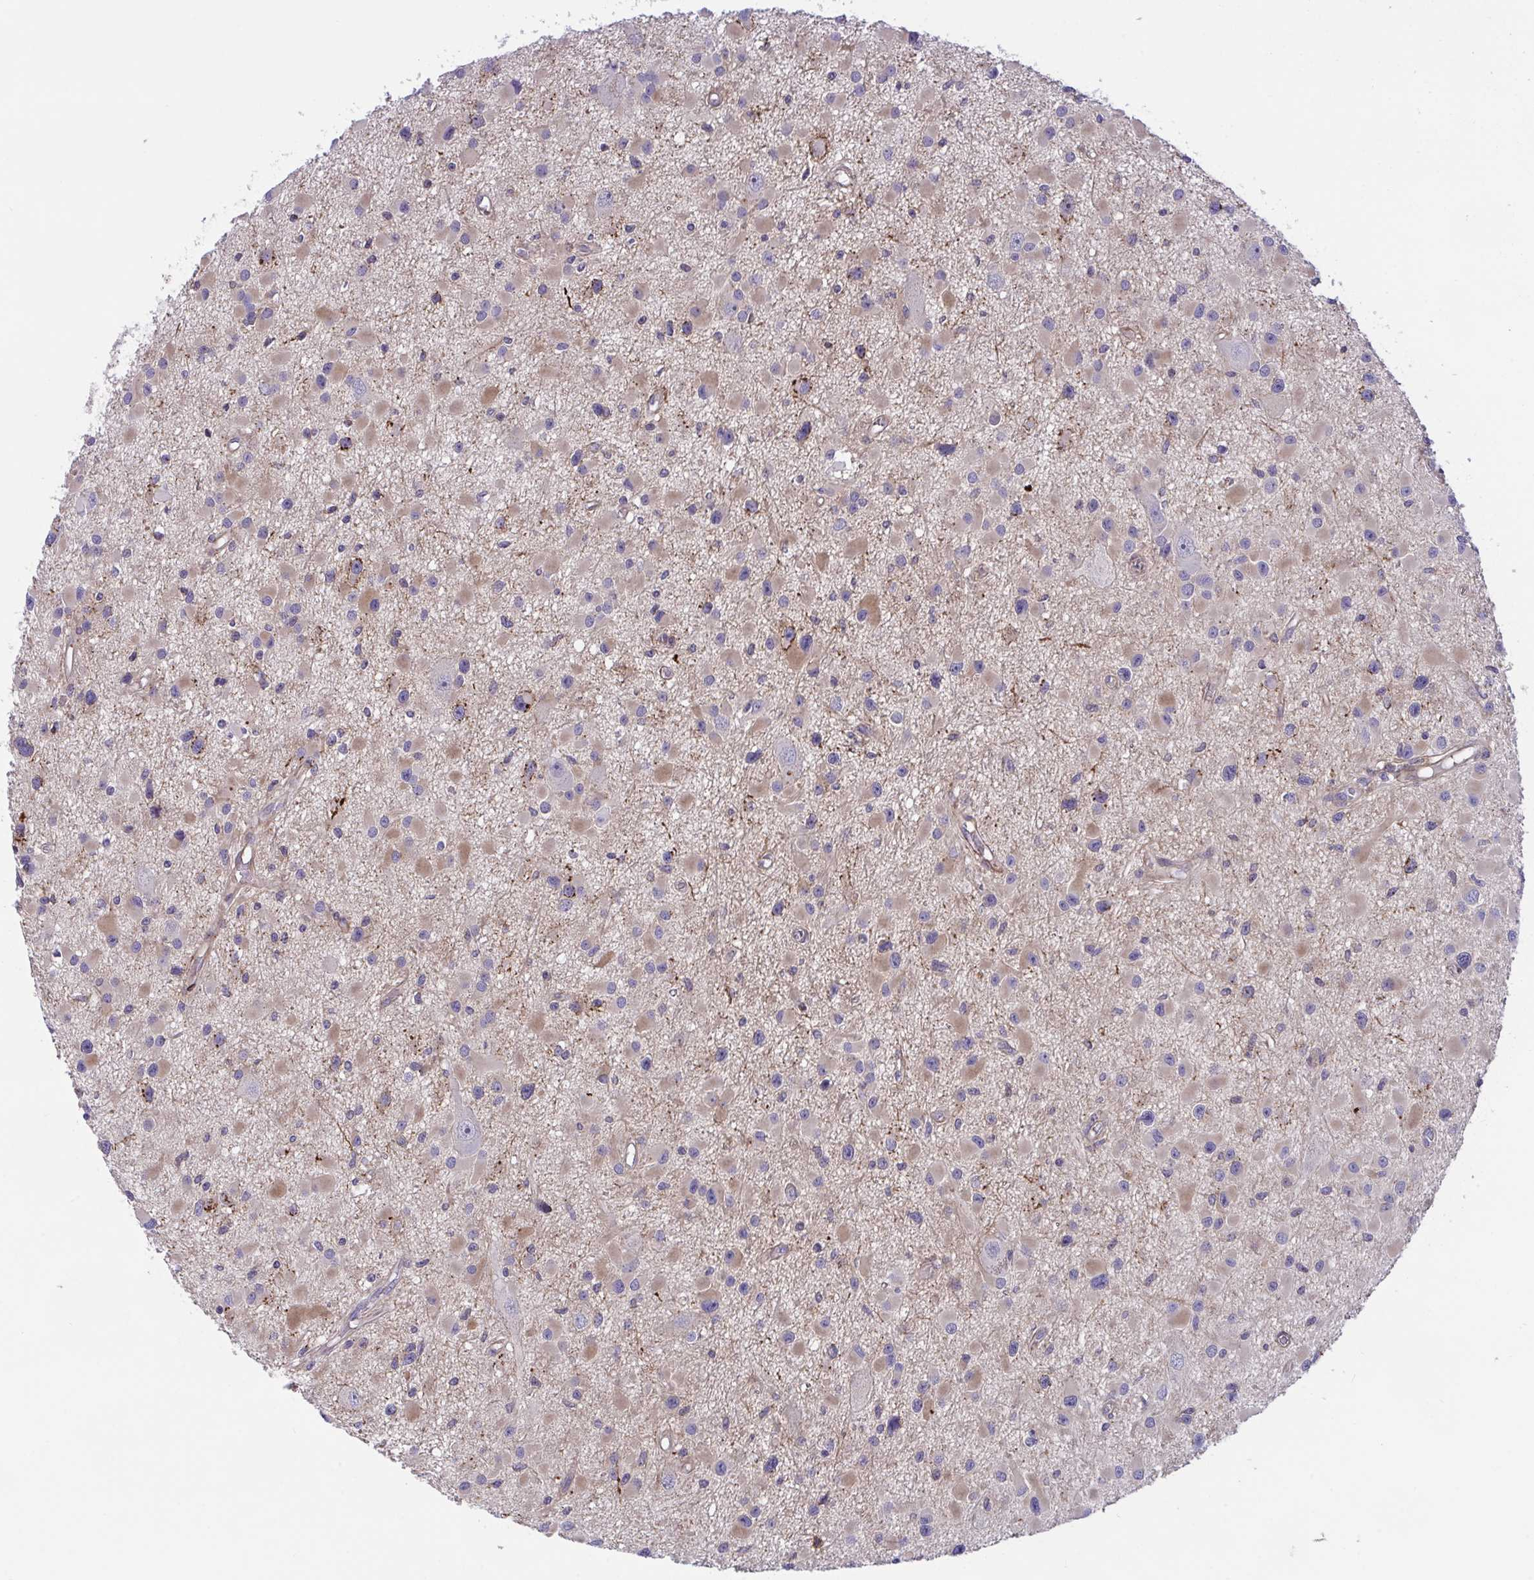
{"staining": {"intensity": "moderate", "quantity": "25%-75%", "location": "cytoplasmic/membranous"}, "tissue": "glioma", "cell_type": "Tumor cells", "image_type": "cancer", "snomed": [{"axis": "morphology", "description": "Glioma, malignant, High grade"}, {"axis": "topography", "description": "Brain"}], "caption": "An image showing moderate cytoplasmic/membranous staining in approximately 25%-75% of tumor cells in glioma, as visualized by brown immunohistochemical staining.", "gene": "PPIH", "patient": {"sex": "male", "age": 54}}